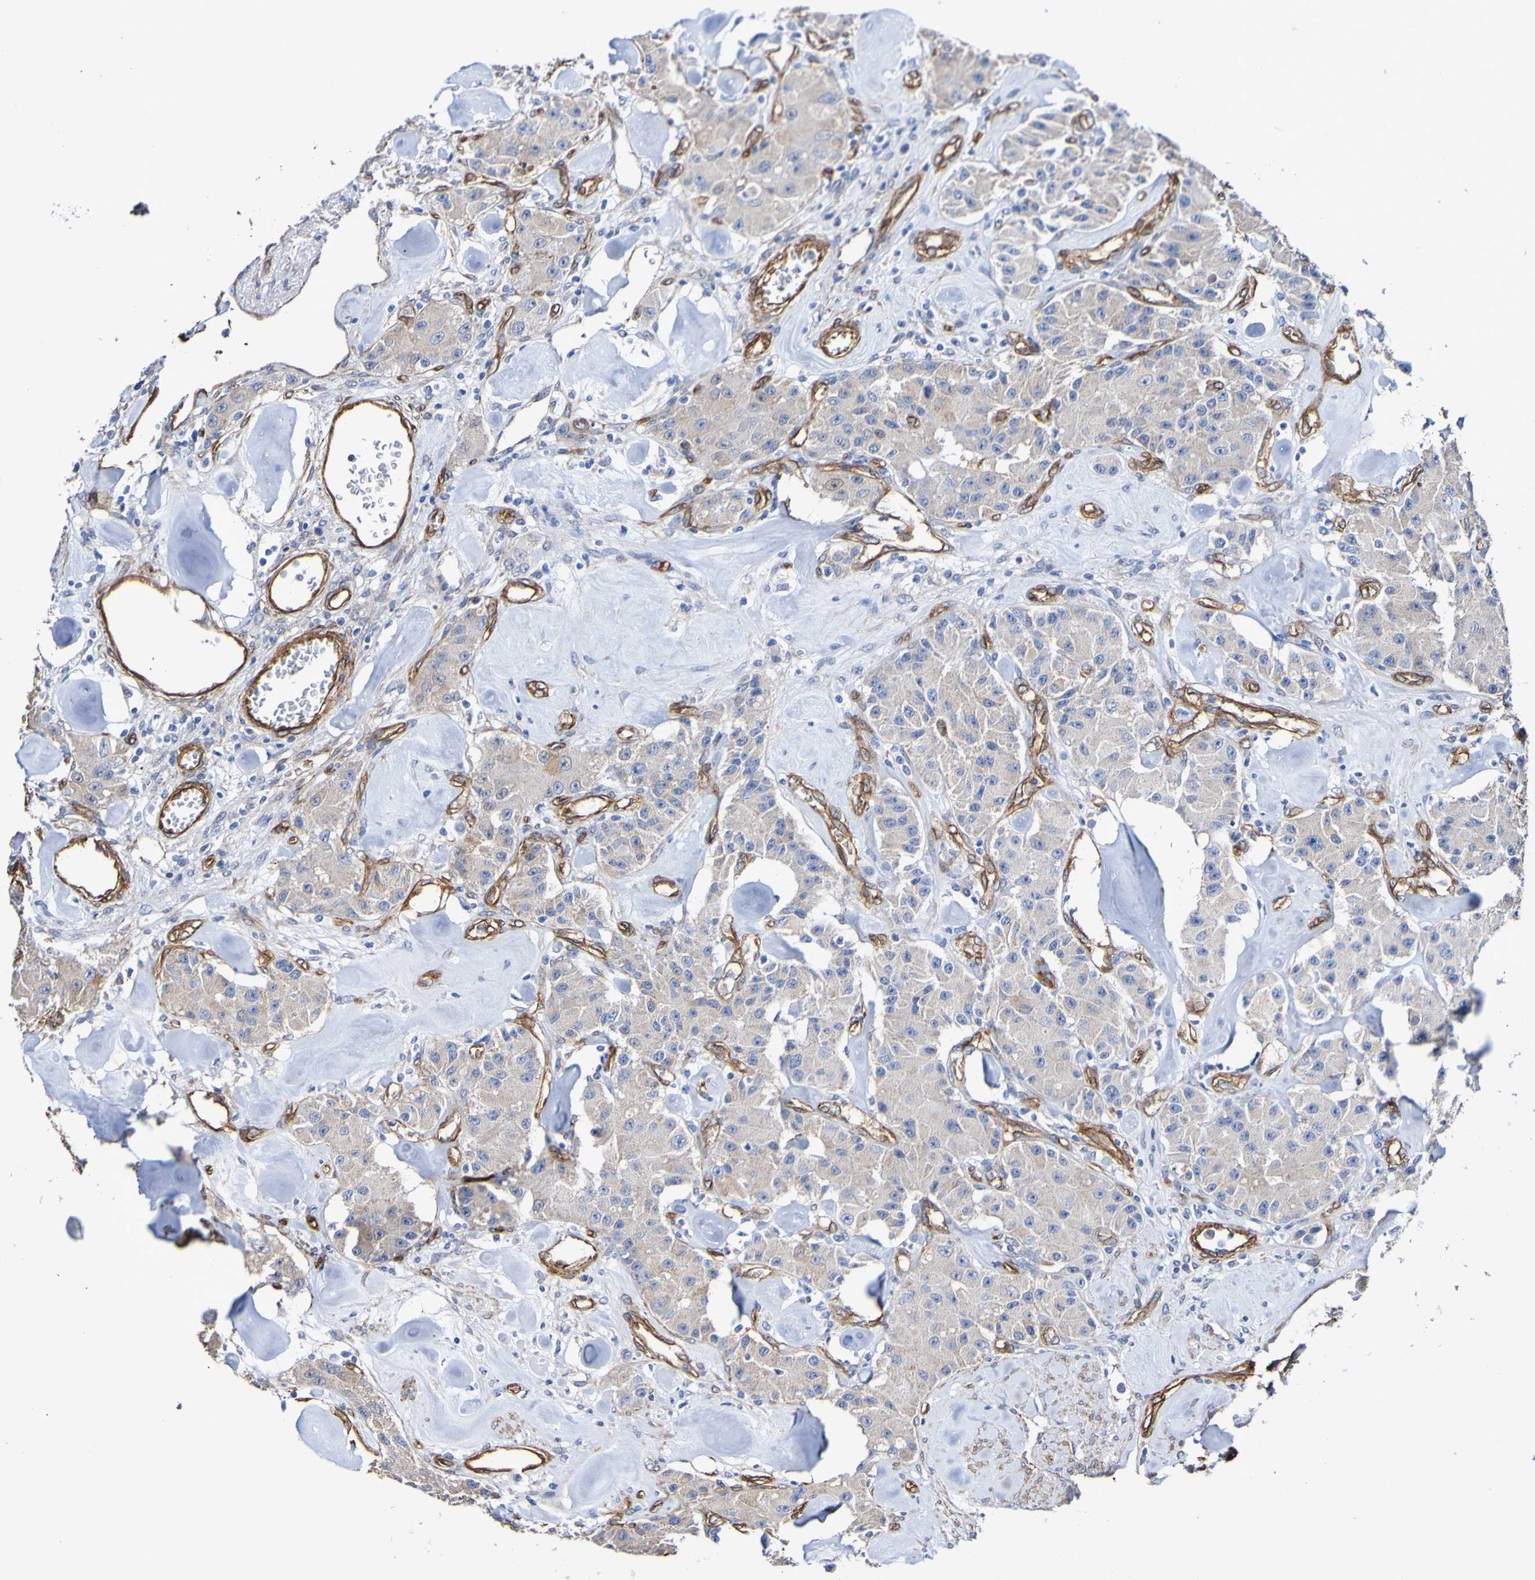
{"staining": {"intensity": "weak", "quantity": "25%-75%", "location": "cytoplasmic/membranous"}, "tissue": "carcinoid", "cell_type": "Tumor cells", "image_type": "cancer", "snomed": [{"axis": "morphology", "description": "Carcinoid, malignant, NOS"}, {"axis": "topography", "description": "Pancreas"}], "caption": "Approximately 25%-75% of tumor cells in carcinoid exhibit weak cytoplasmic/membranous protein expression as visualized by brown immunohistochemical staining.", "gene": "ELMOD3", "patient": {"sex": "male", "age": 41}}